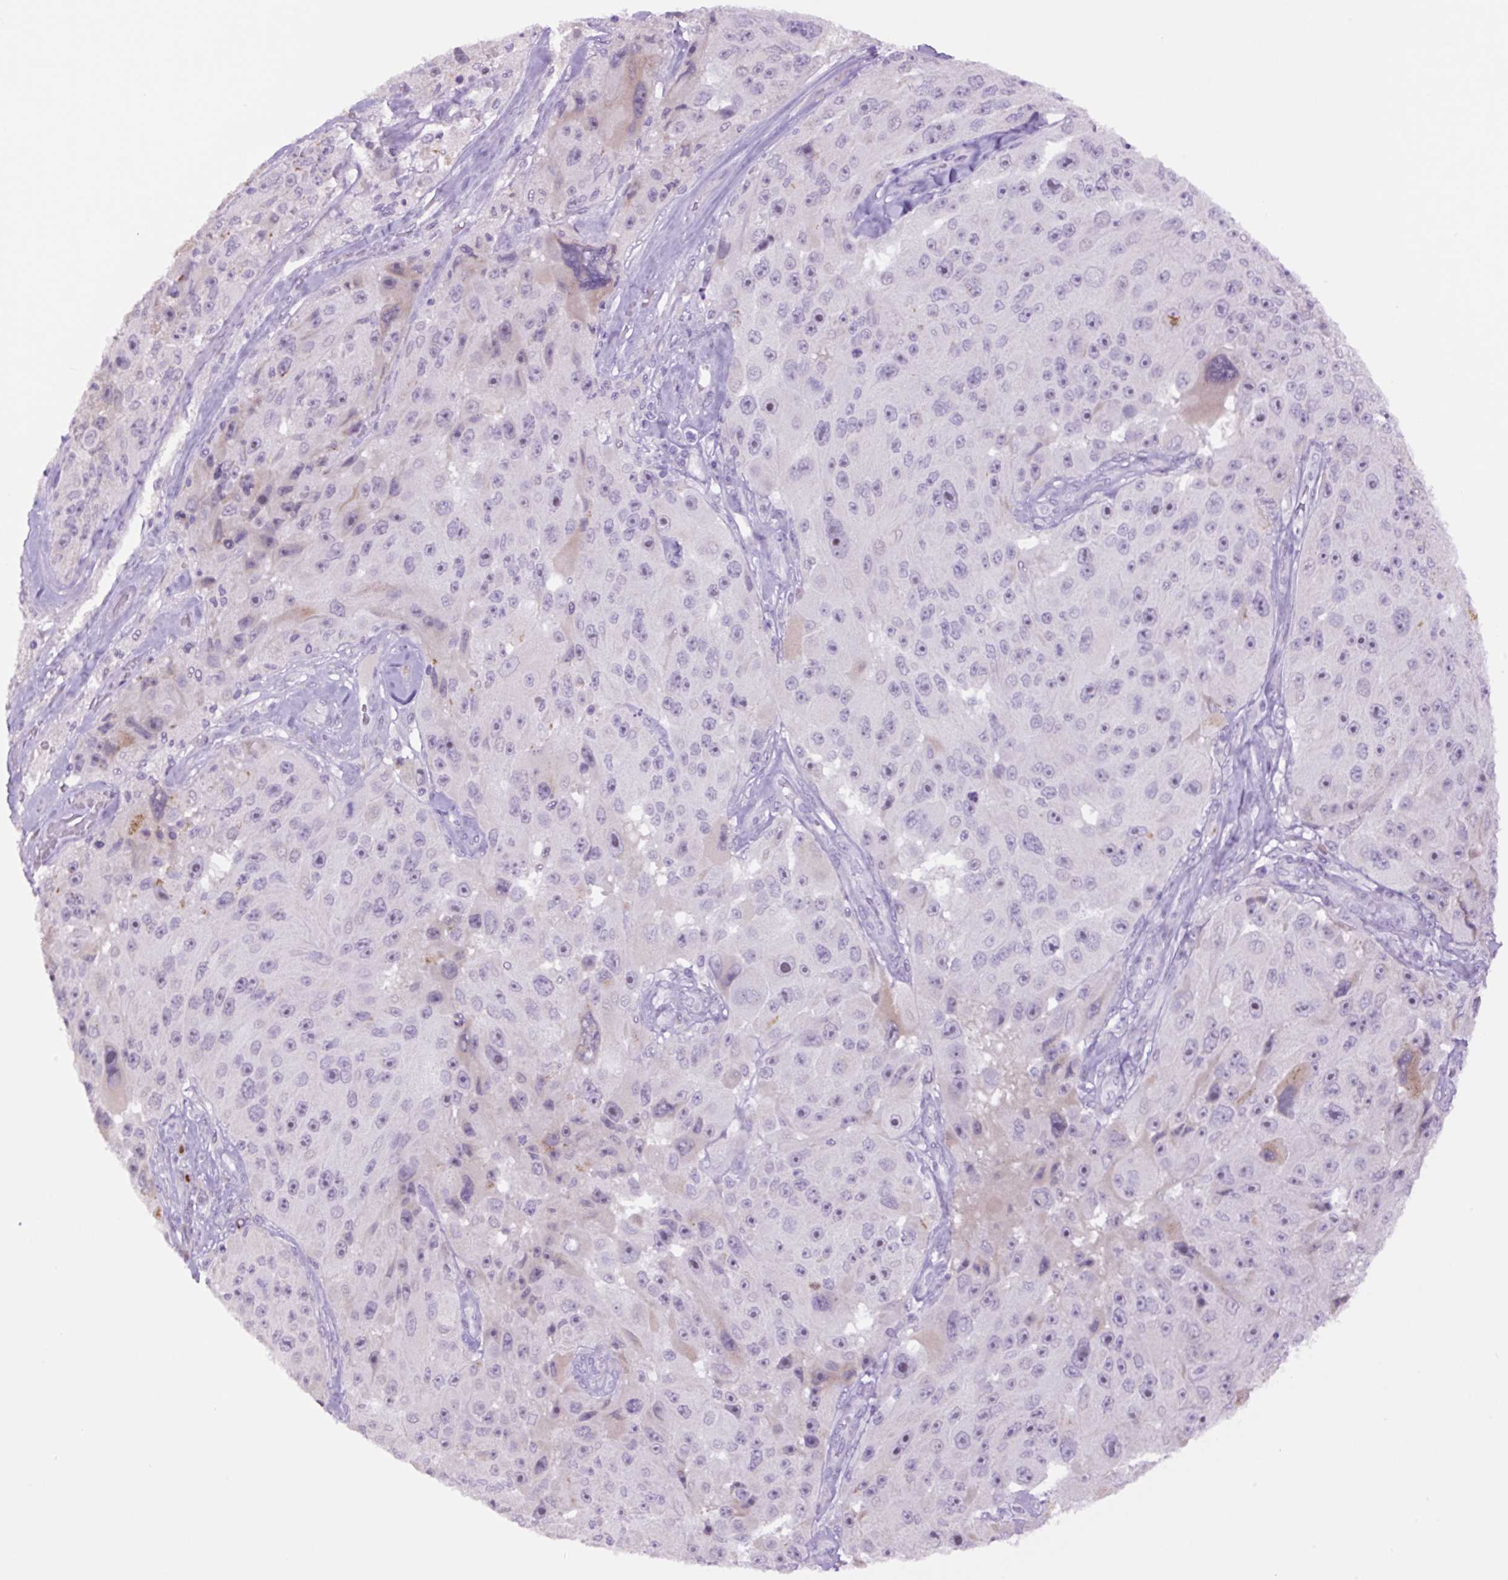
{"staining": {"intensity": "negative", "quantity": "none", "location": "none"}, "tissue": "melanoma", "cell_type": "Tumor cells", "image_type": "cancer", "snomed": [{"axis": "morphology", "description": "Malignant melanoma, Metastatic site"}, {"axis": "topography", "description": "Lymph node"}], "caption": "The histopathology image shows no staining of tumor cells in melanoma. (Stains: DAB (3,3'-diaminobenzidine) immunohistochemistry with hematoxylin counter stain, Microscopy: brightfield microscopy at high magnification).", "gene": "MFSD3", "patient": {"sex": "male", "age": 62}}